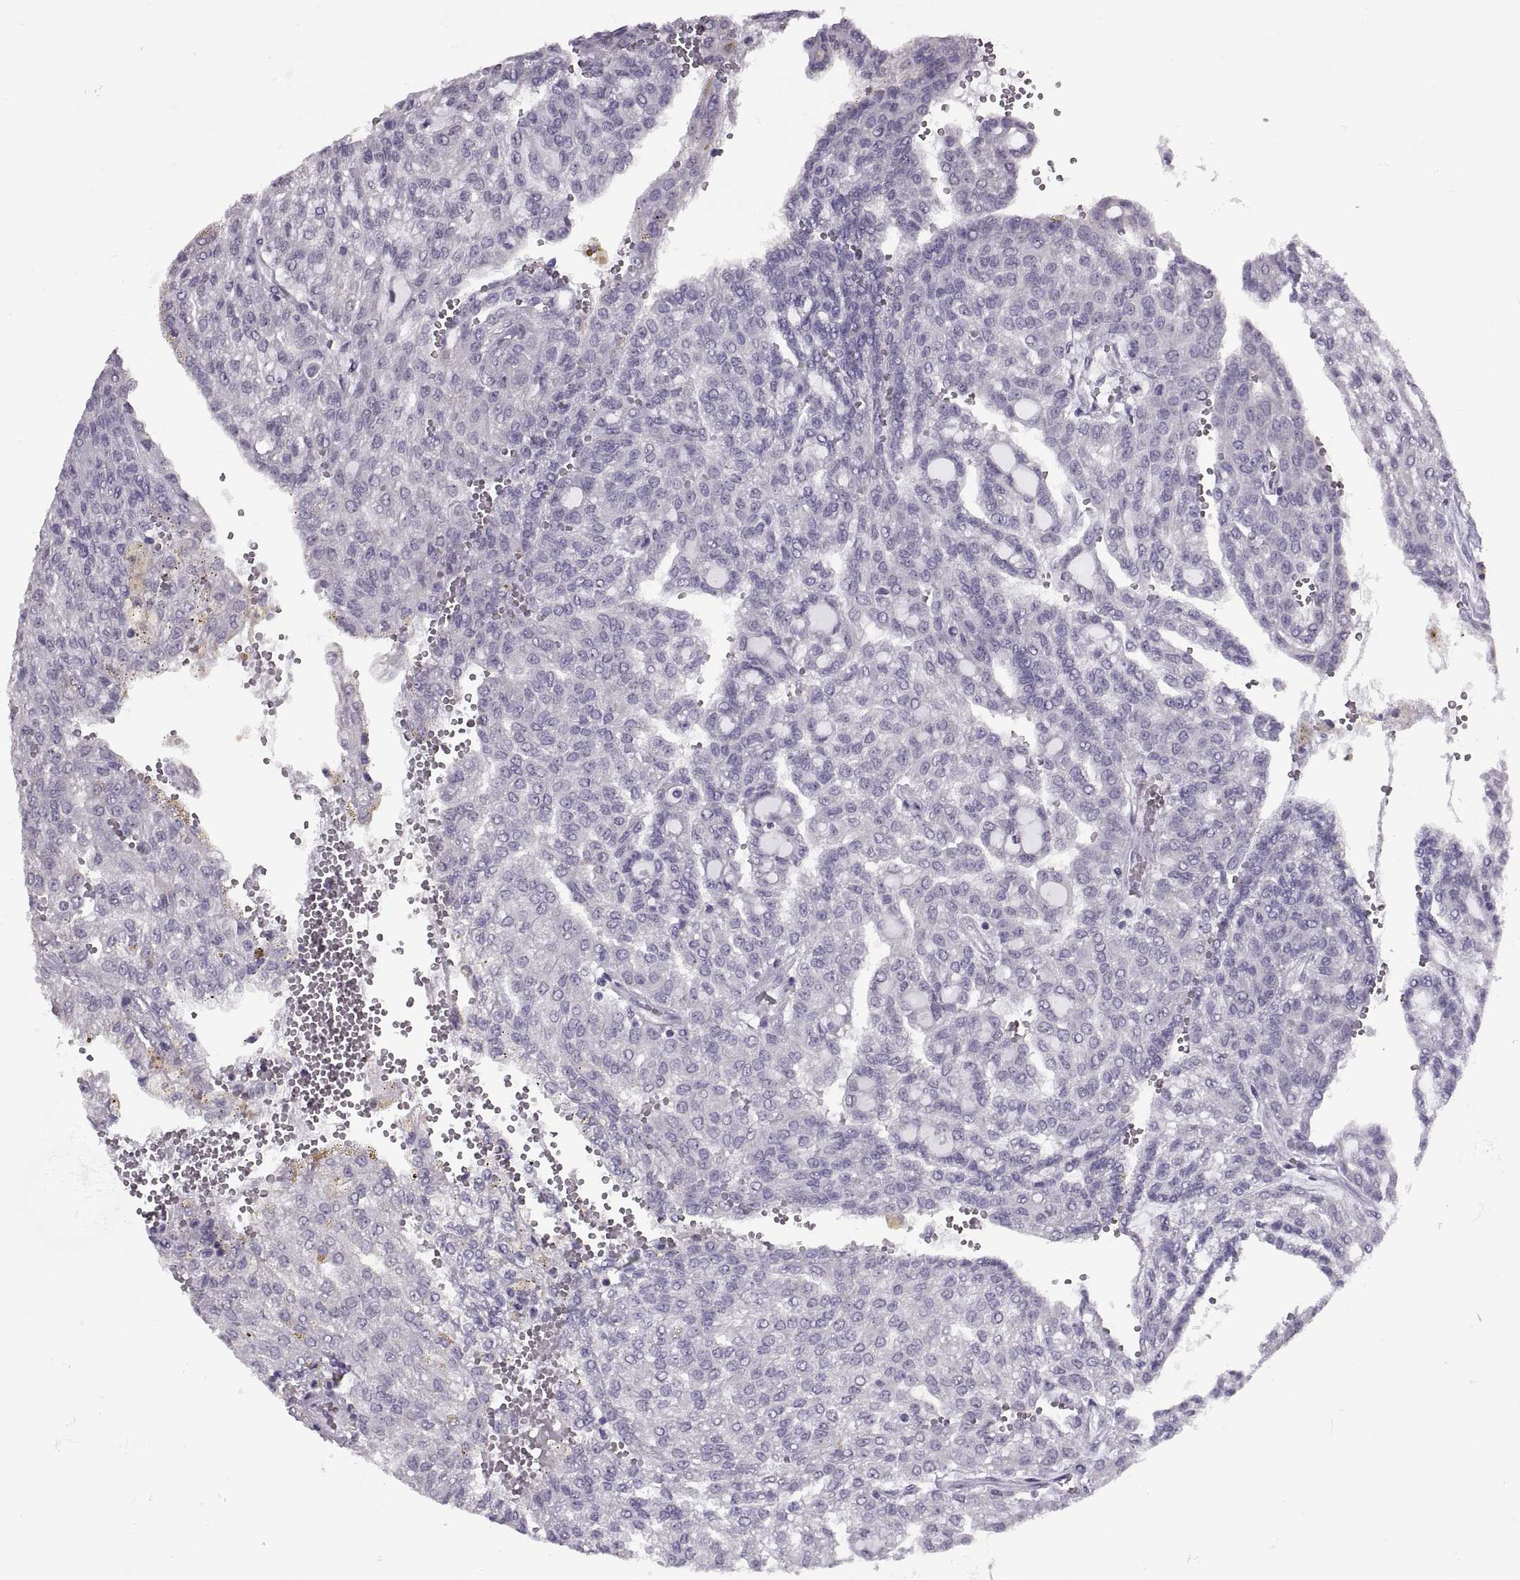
{"staining": {"intensity": "negative", "quantity": "none", "location": "none"}, "tissue": "renal cancer", "cell_type": "Tumor cells", "image_type": "cancer", "snomed": [{"axis": "morphology", "description": "Adenocarcinoma, NOS"}, {"axis": "topography", "description": "Kidney"}], "caption": "Tumor cells show no significant positivity in renal cancer.", "gene": "ASIC2", "patient": {"sex": "male", "age": 63}}